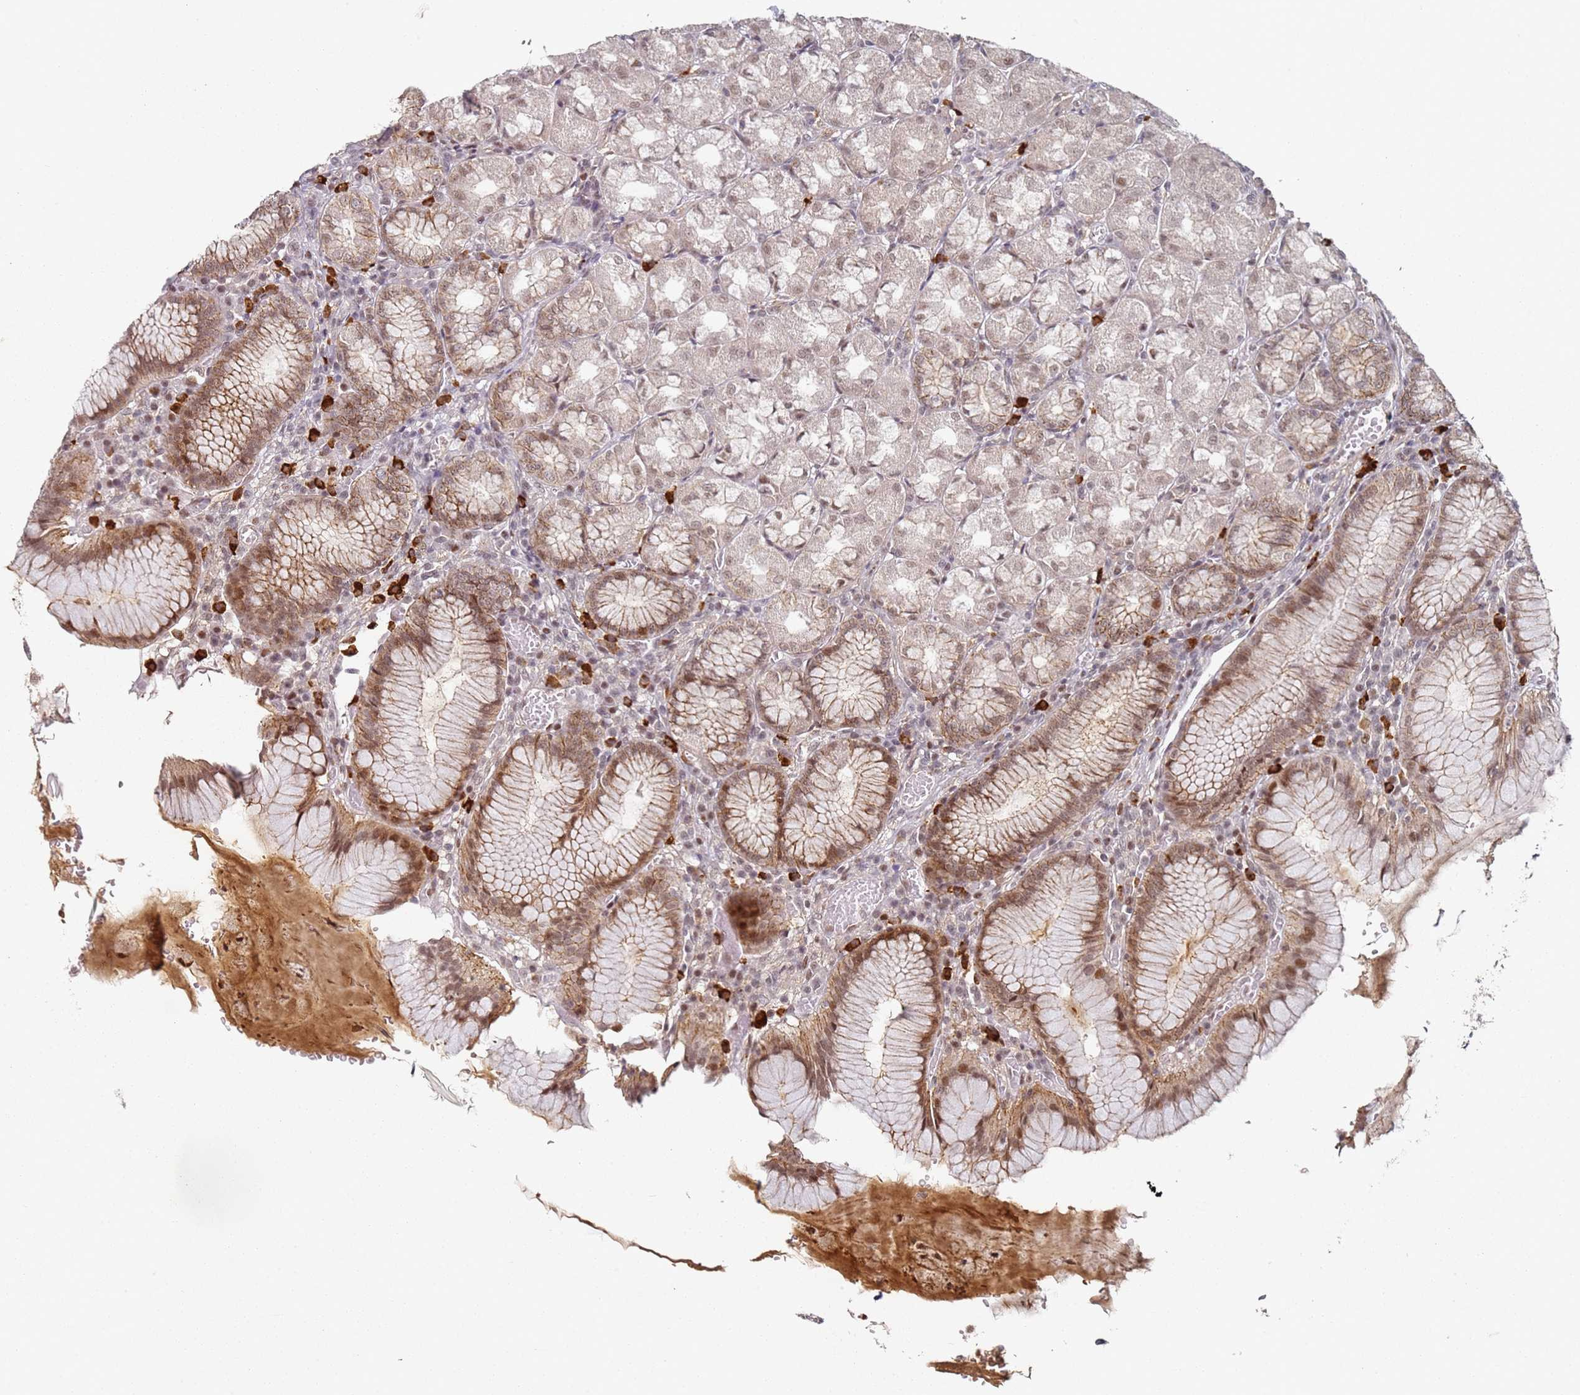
{"staining": {"intensity": "moderate", "quantity": ">75%", "location": "cytoplasmic/membranous,nuclear"}, "tissue": "stomach", "cell_type": "Glandular cells", "image_type": "normal", "snomed": [{"axis": "morphology", "description": "Normal tissue, NOS"}, {"axis": "topography", "description": "Stomach"}], "caption": "The histopathology image displays a brown stain indicating the presence of a protein in the cytoplasmic/membranous,nuclear of glandular cells in stomach. (Brightfield microscopy of DAB IHC at high magnification).", "gene": "ATF6B", "patient": {"sex": "male", "age": 55}}